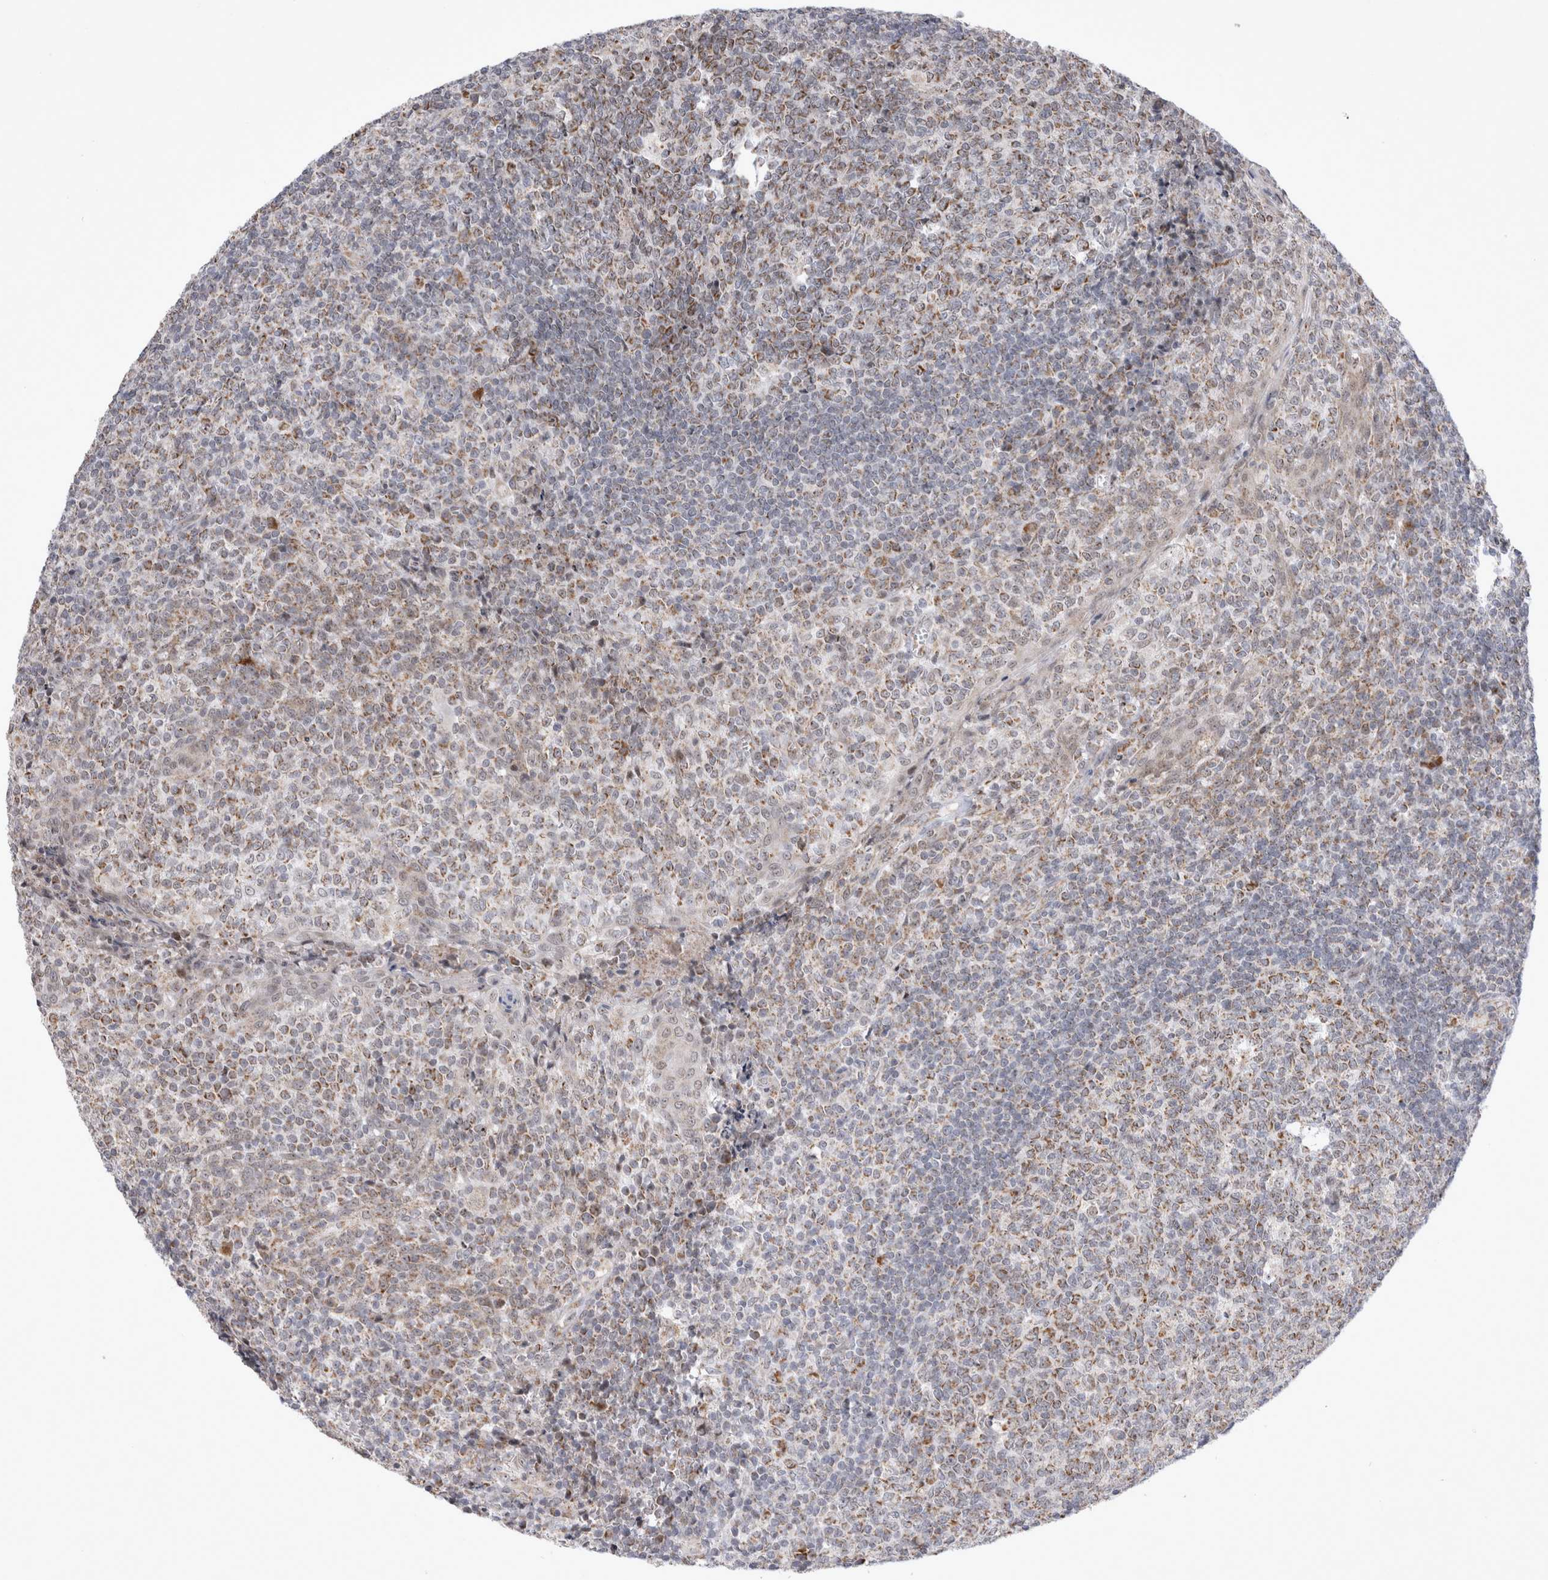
{"staining": {"intensity": "moderate", "quantity": "25%-75%", "location": "cytoplasmic/membranous"}, "tissue": "tonsil", "cell_type": "Germinal center cells", "image_type": "normal", "snomed": [{"axis": "morphology", "description": "Normal tissue, NOS"}, {"axis": "topography", "description": "Tonsil"}], "caption": "Moderate cytoplasmic/membranous expression for a protein is identified in approximately 25%-75% of germinal center cells of unremarkable tonsil using immunohistochemistry (IHC).", "gene": "MRPL37", "patient": {"sex": "female", "age": 19}}